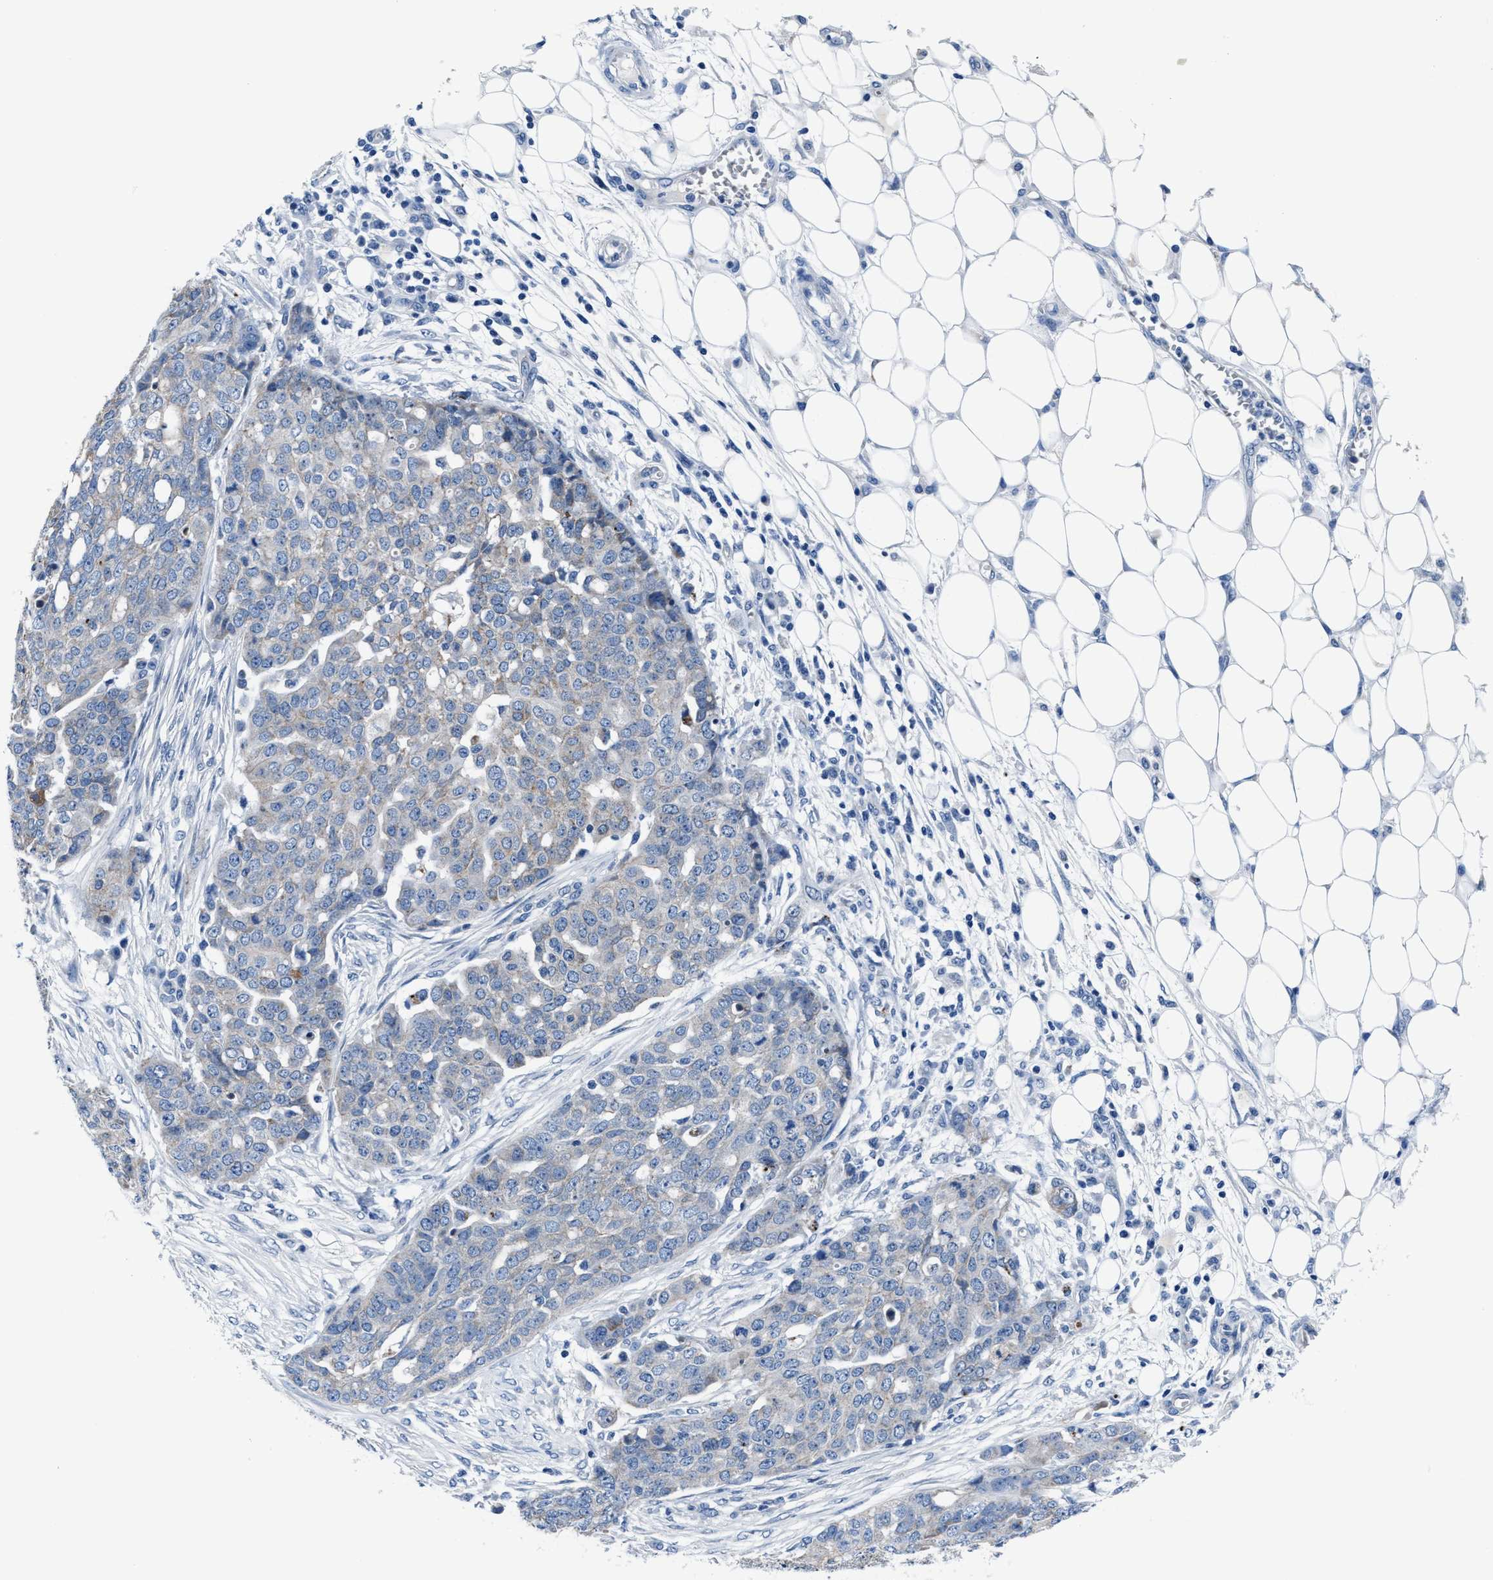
{"staining": {"intensity": "negative", "quantity": "none", "location": "none"}, "tissue": "ovarian cancer", "cell_type": "Tumor cells", "image_type": "cancer", "snomed": [{"axis": "morphology", "description": "Cystadenocarcinoma, serous, NOS"}, {"axis": "topography", "description": "Soft tissue"}, {"axis": "topography", "description": "Ovary"}], "caption": "Immunohistochemistry (IHC) micrograph of neoplastic tissue: ovarian cancer (serous cystadenocarcinoma) stained with DAB demonstrates no significant protein positivity in tumor cells. Brightfield microscopy of IHC stained with DAB (brown) and hematoxylin (blue), captured at high magnification.", "gene": "GHITM", "patient": {"sex": "female", "age": 57}}